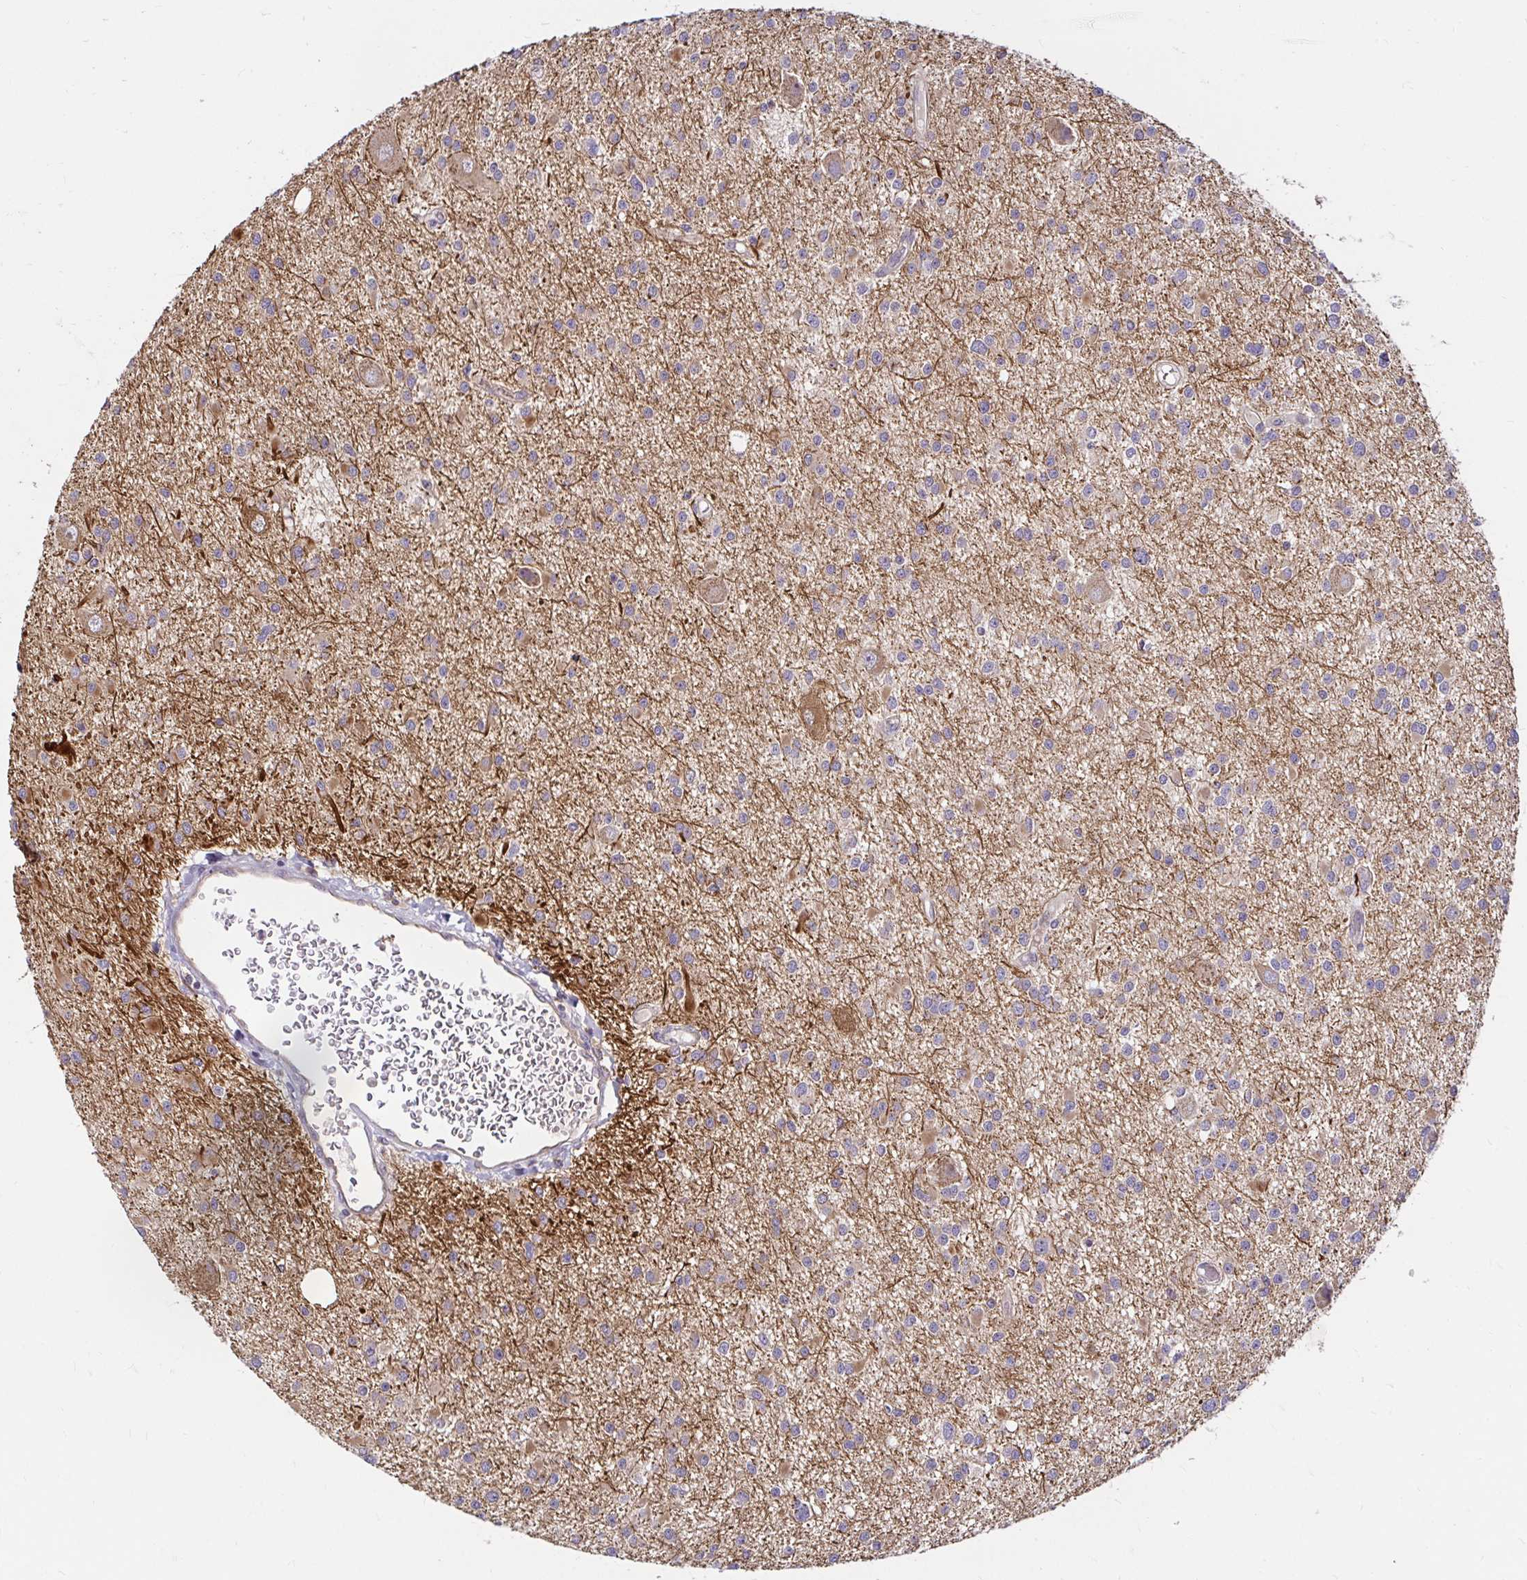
{"staining": {"intensity": "negative", "quantity": "none", "location": "none"}, "tissue": "glioma", "cell_type": "Tumor cells", "image_type": "cancer", "snomed": [{"axis": "morphology", "description": "Glioma, malignant, High grade"}, {"axis": "topography", "description": "Brain"}], "caption": "Immunohistochemistry image of glioma stained for a protein (brown), which demonstrates no expression in tumor cells.", "gene": "ITGA2", "patient": {"sex": "male", "age": 54}}